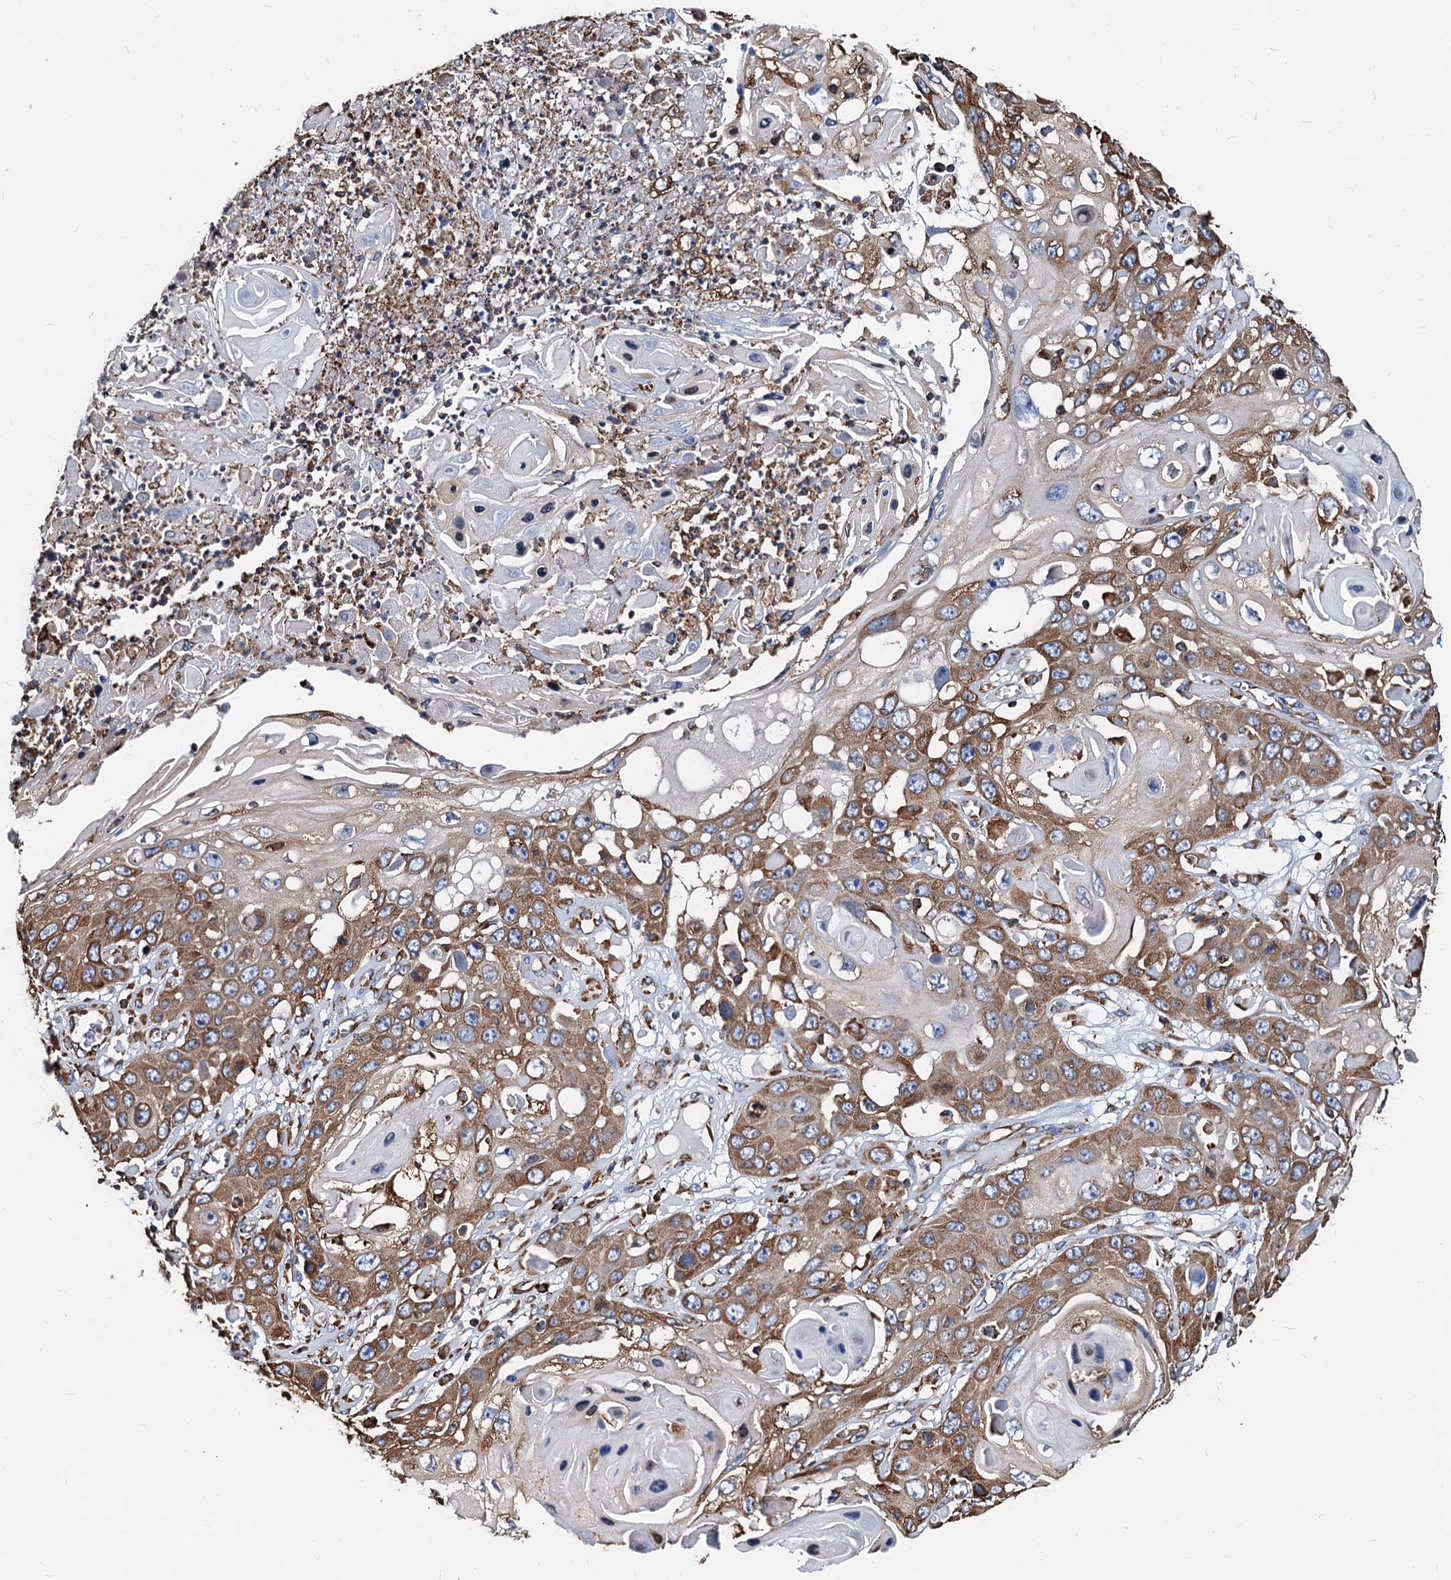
{"staining": {"intensity": "moderate", "quantity": "25%-75%", "location": "cytoplasmic/membranous"}, "tissue": "skin cancer", "cell_type": "Tumor cells", "image_type": "cancer", "snomed": [{"axis": "morphology", "description": "Squamous cell carcinoma, NOS"}, {"axis": "topography", "description": "Skin"}], "caption": "Skin cancer (squamous cell carcinoma) stained with a brown dye displays moderate cytoplasmic/membranous positive staining in about 25%-75% of tumor cells.", "gene": "HSPA5", "patient": {"sex": "male", "age": 55}}